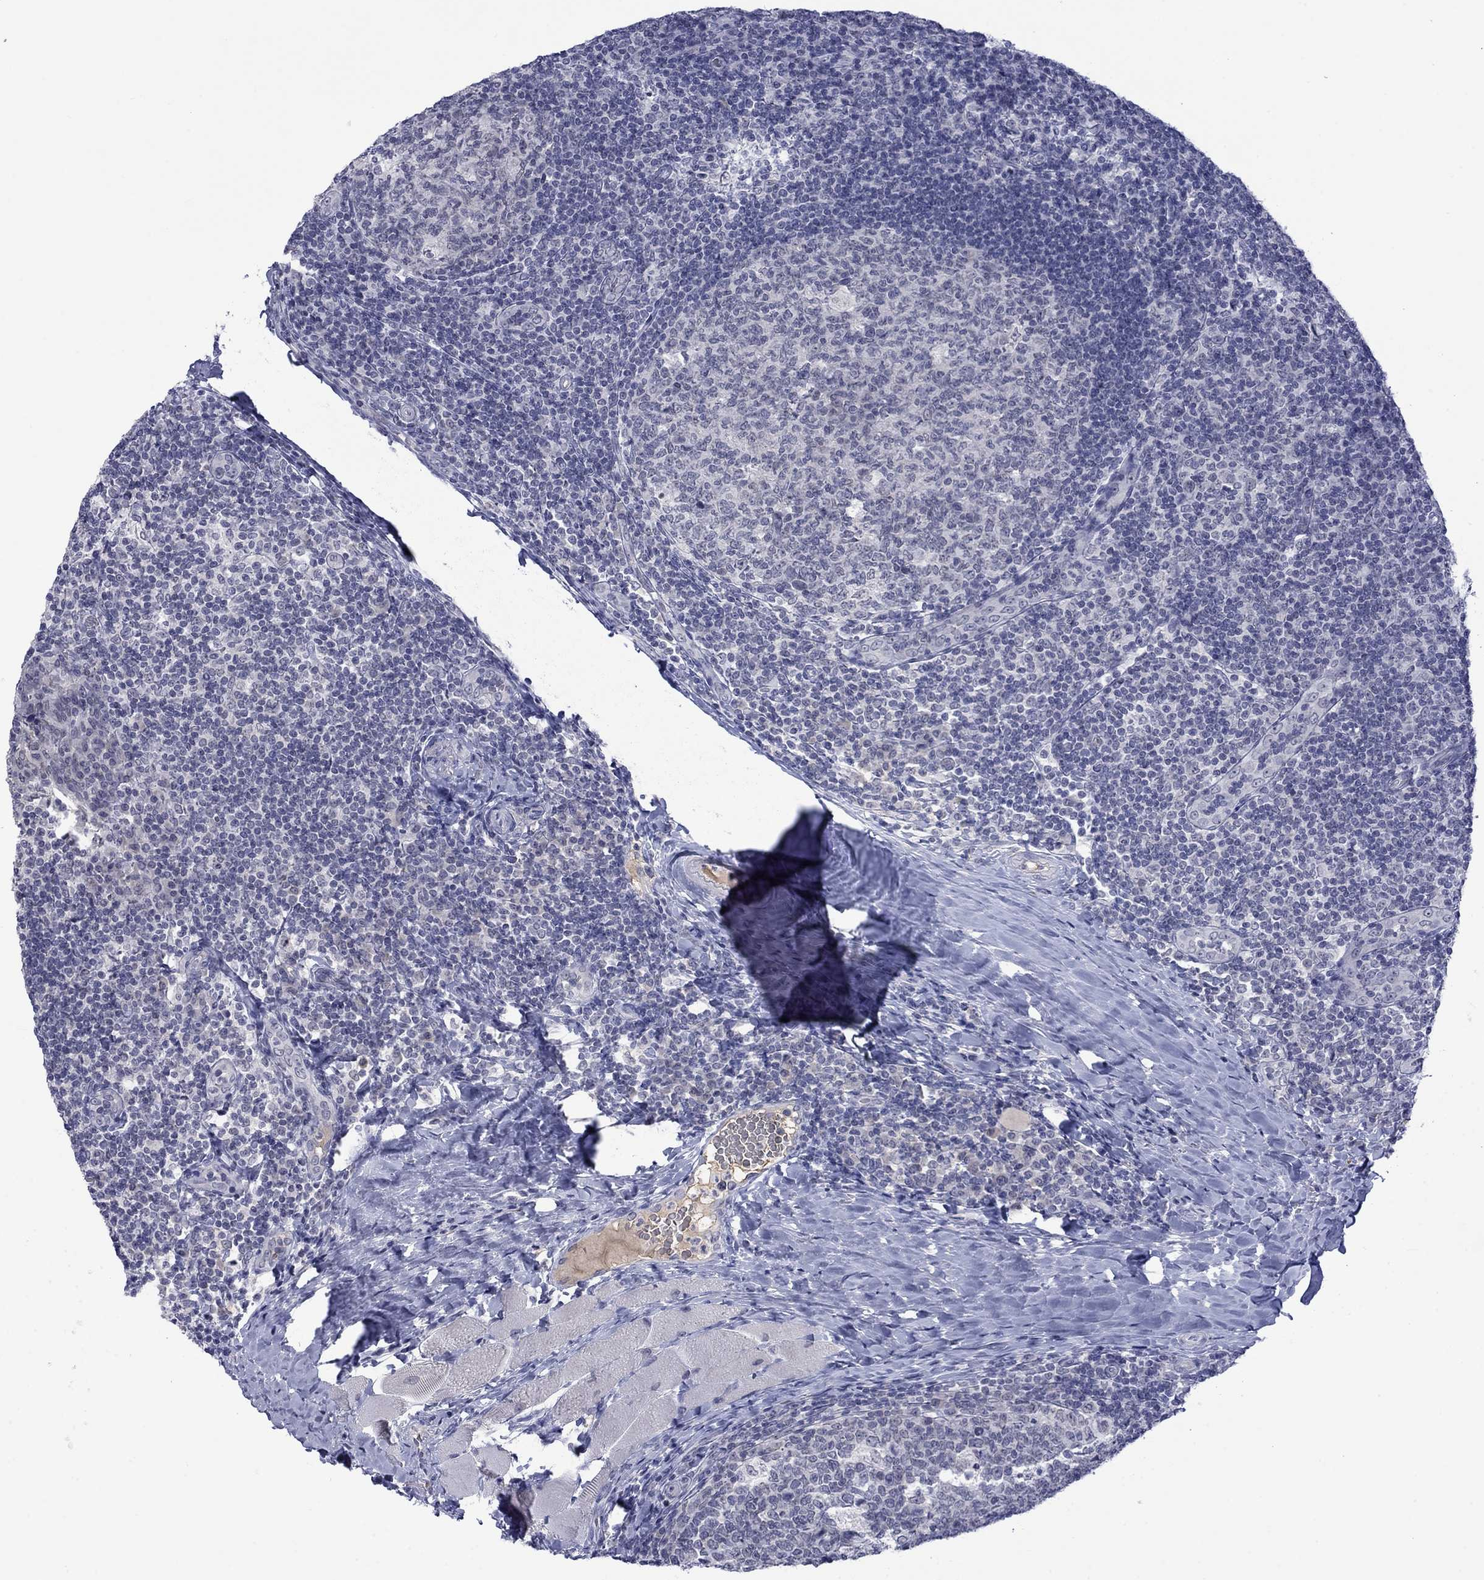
{"staining": {"intensity": "negative", "quantity": "none", "location": "none"}, "tissue": "tonsil", "cell_type": "Germinal center cells", "image_type": "normal", "snomed": [{"axis": "morphology", "description": "Normal tissue, NOS"}, {"axis": "topography", "description": "Tonsil"}], "caption": "The micrograph shows no staining of germinal center cells in benign tonsil. The staining is performed using DAB (3,3'-diaminobenzidine) brown chromogen with nuclei counter-stained in using hematoxylin.", "gene": "NSMF", "patient": {"sex": "male", "age": 17}}